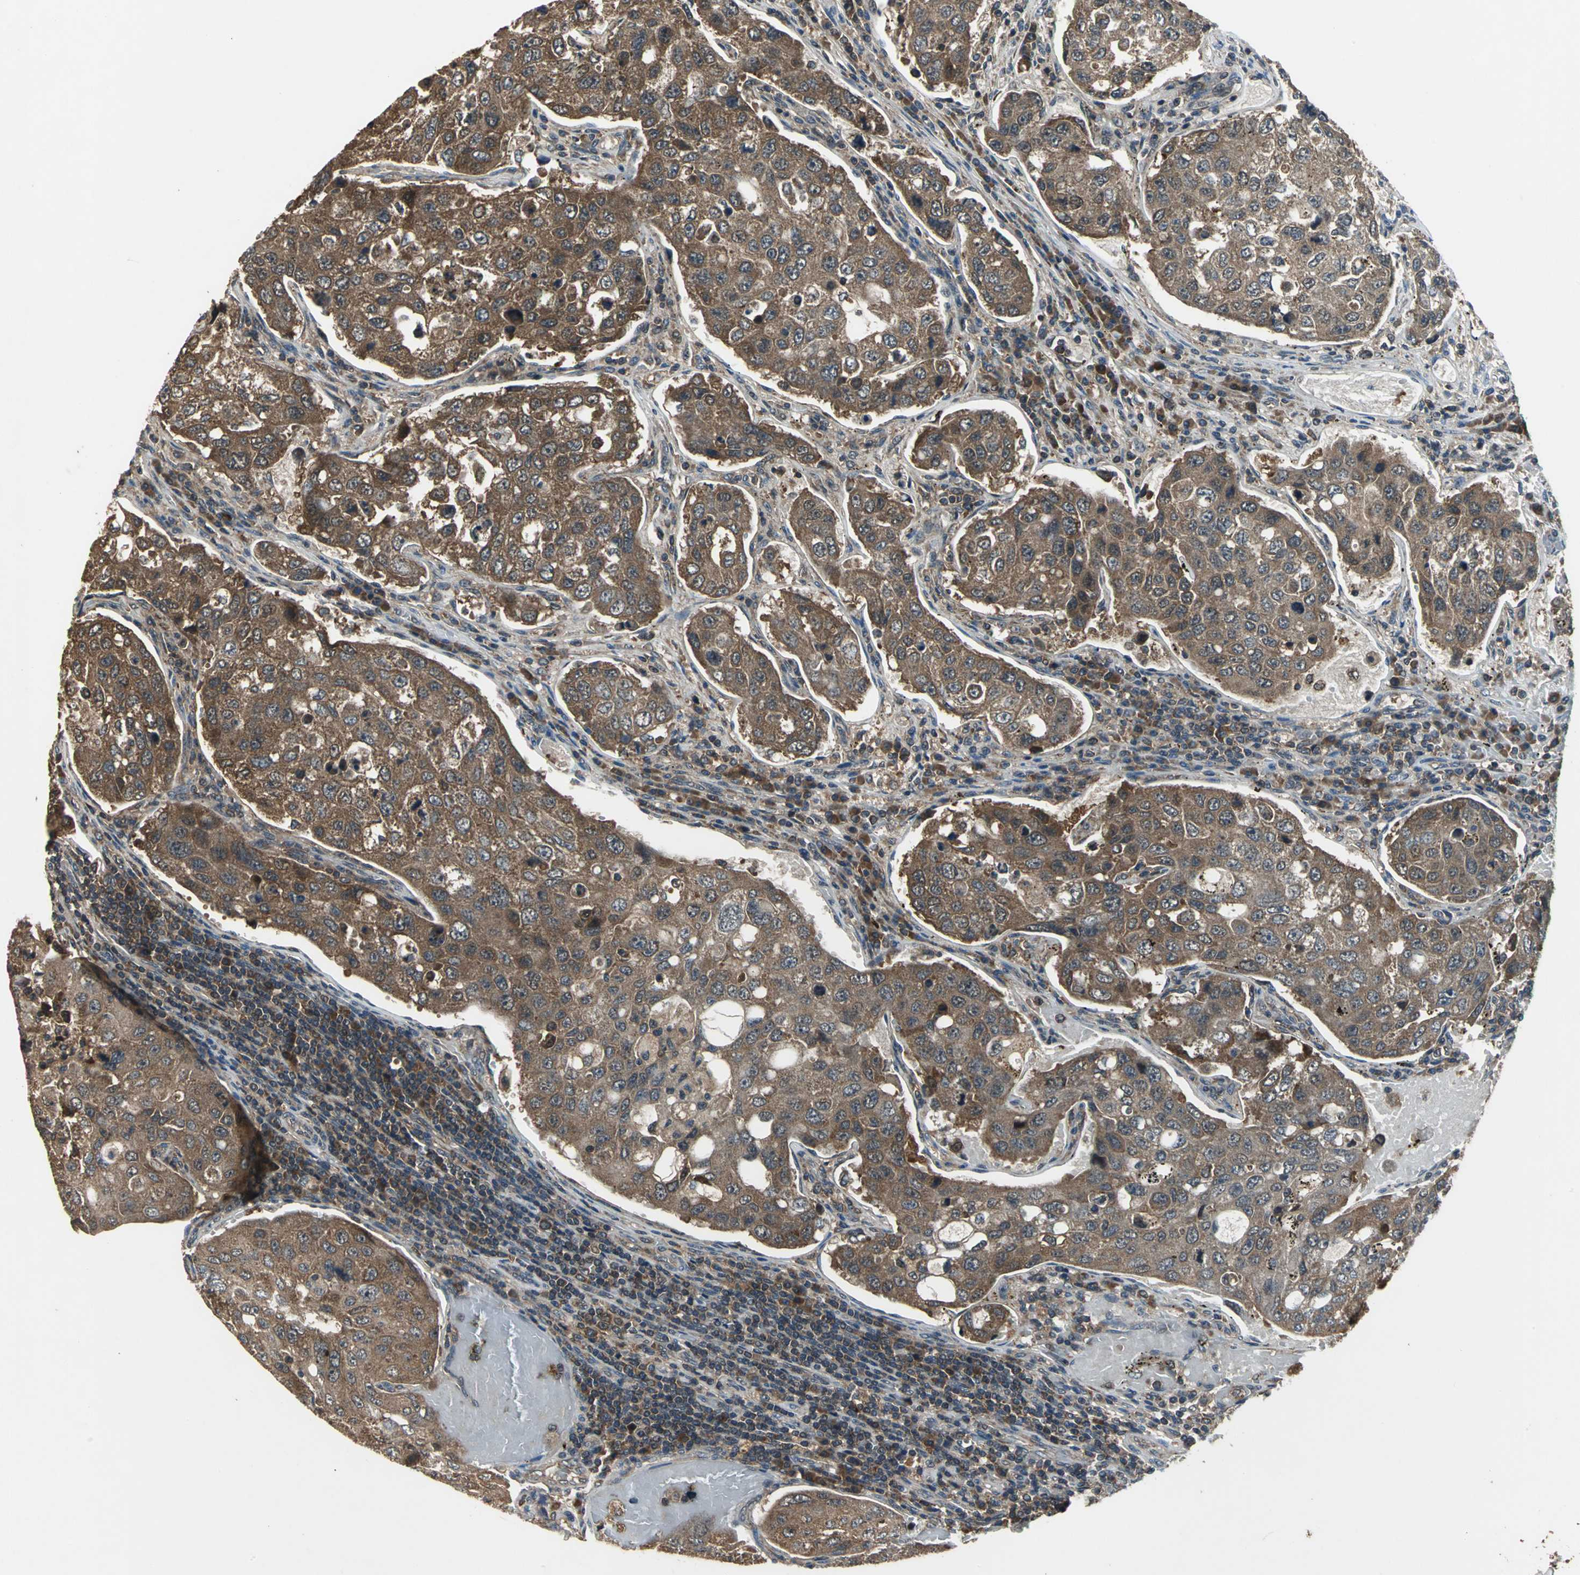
{"staining": {"intensity": "strong", "quantity": ">75%", "location": "cytoplasmic/membranous"}, "tissue": "urothelial cancer", "cell_type": "Tumor cells", "image_type": "cancer", "snomed": [{"axis": "morphology", "description": "Urothelial carcinoma, High grade"}, {"axis": "topography", "description": "Lymph node"}, {"axis": "topography", "description": "Urinary bladder"}], "caption": "Brown immunohistochemical staining in human urothelial cancer exhibits strong cytoplasmic/membranous expression in about >75% of tumor cells. Using DAB (3,3'-diaminobenzidine) (brown) and hematoxylin (blue) stains, captured at high magnification using brightfield microscopy.", "gene": "ZNF608", "patient": {"sex": "male", "age": 51}}